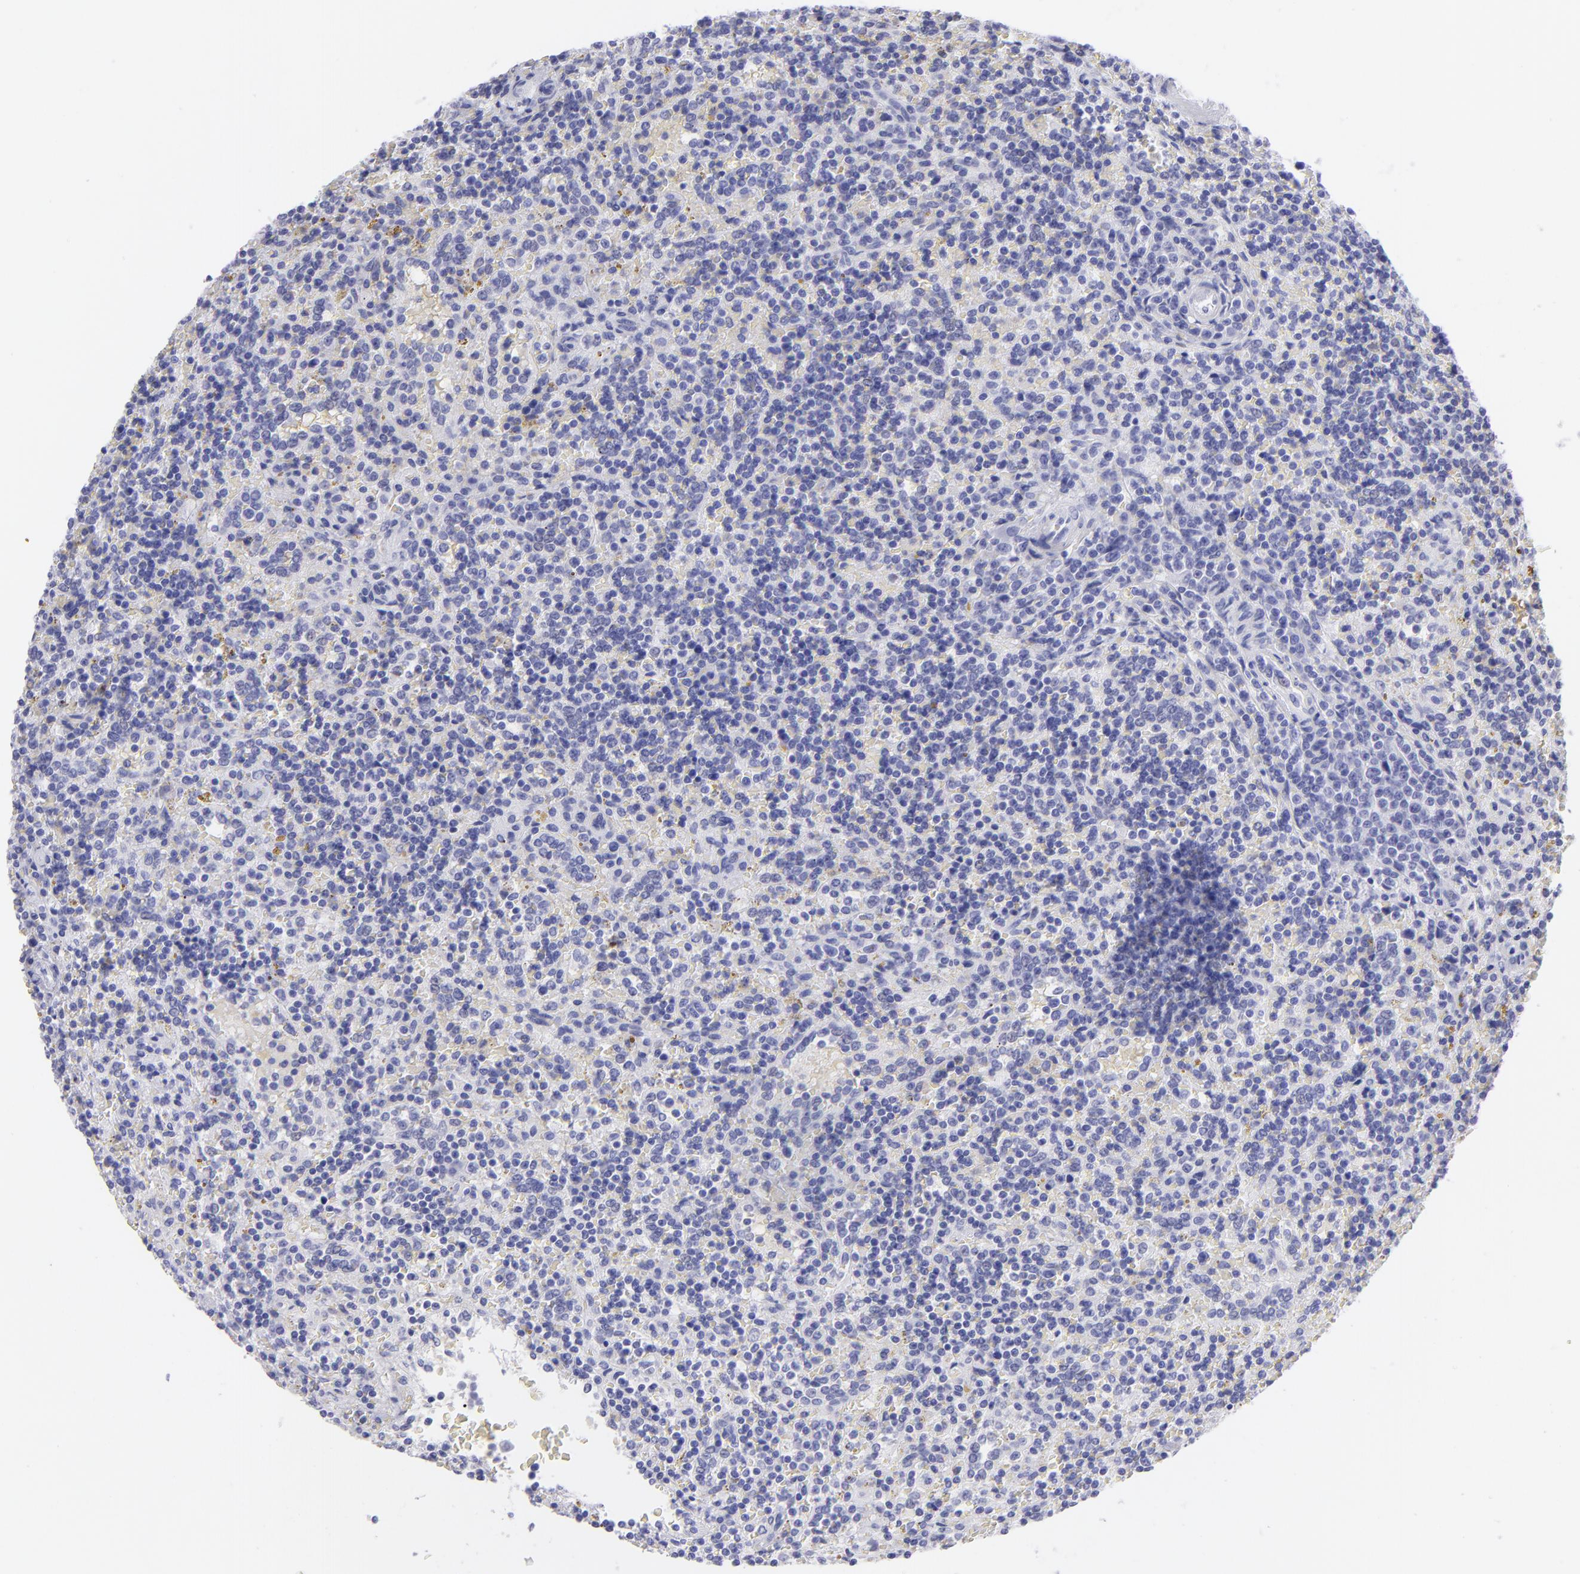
{"staining": {"intensity": "negative", "quantity": "none", "location": "none"}, "tissue": "lymphoma", "cell_type": "Tumor cells", "image_type": "cancer", "snomed": [{"axis": "morphology", "description": "Malignant lymphoma, non-Hodgkin's type, Low grade"}, {"axis": "topography", "description": "Spleen"}], "caption": "Immunohistochemistry (IHC) photomicrograph of neoplastic tissue: low-grade malignant lymphoma, non-Hodgkin's type stained with DAB (3,3'-diaminobenzidine) reveals no significant protein expression in tumor cells.", "gene": "SLC1A2", "patient": {"sex": "male", "age": 67}}